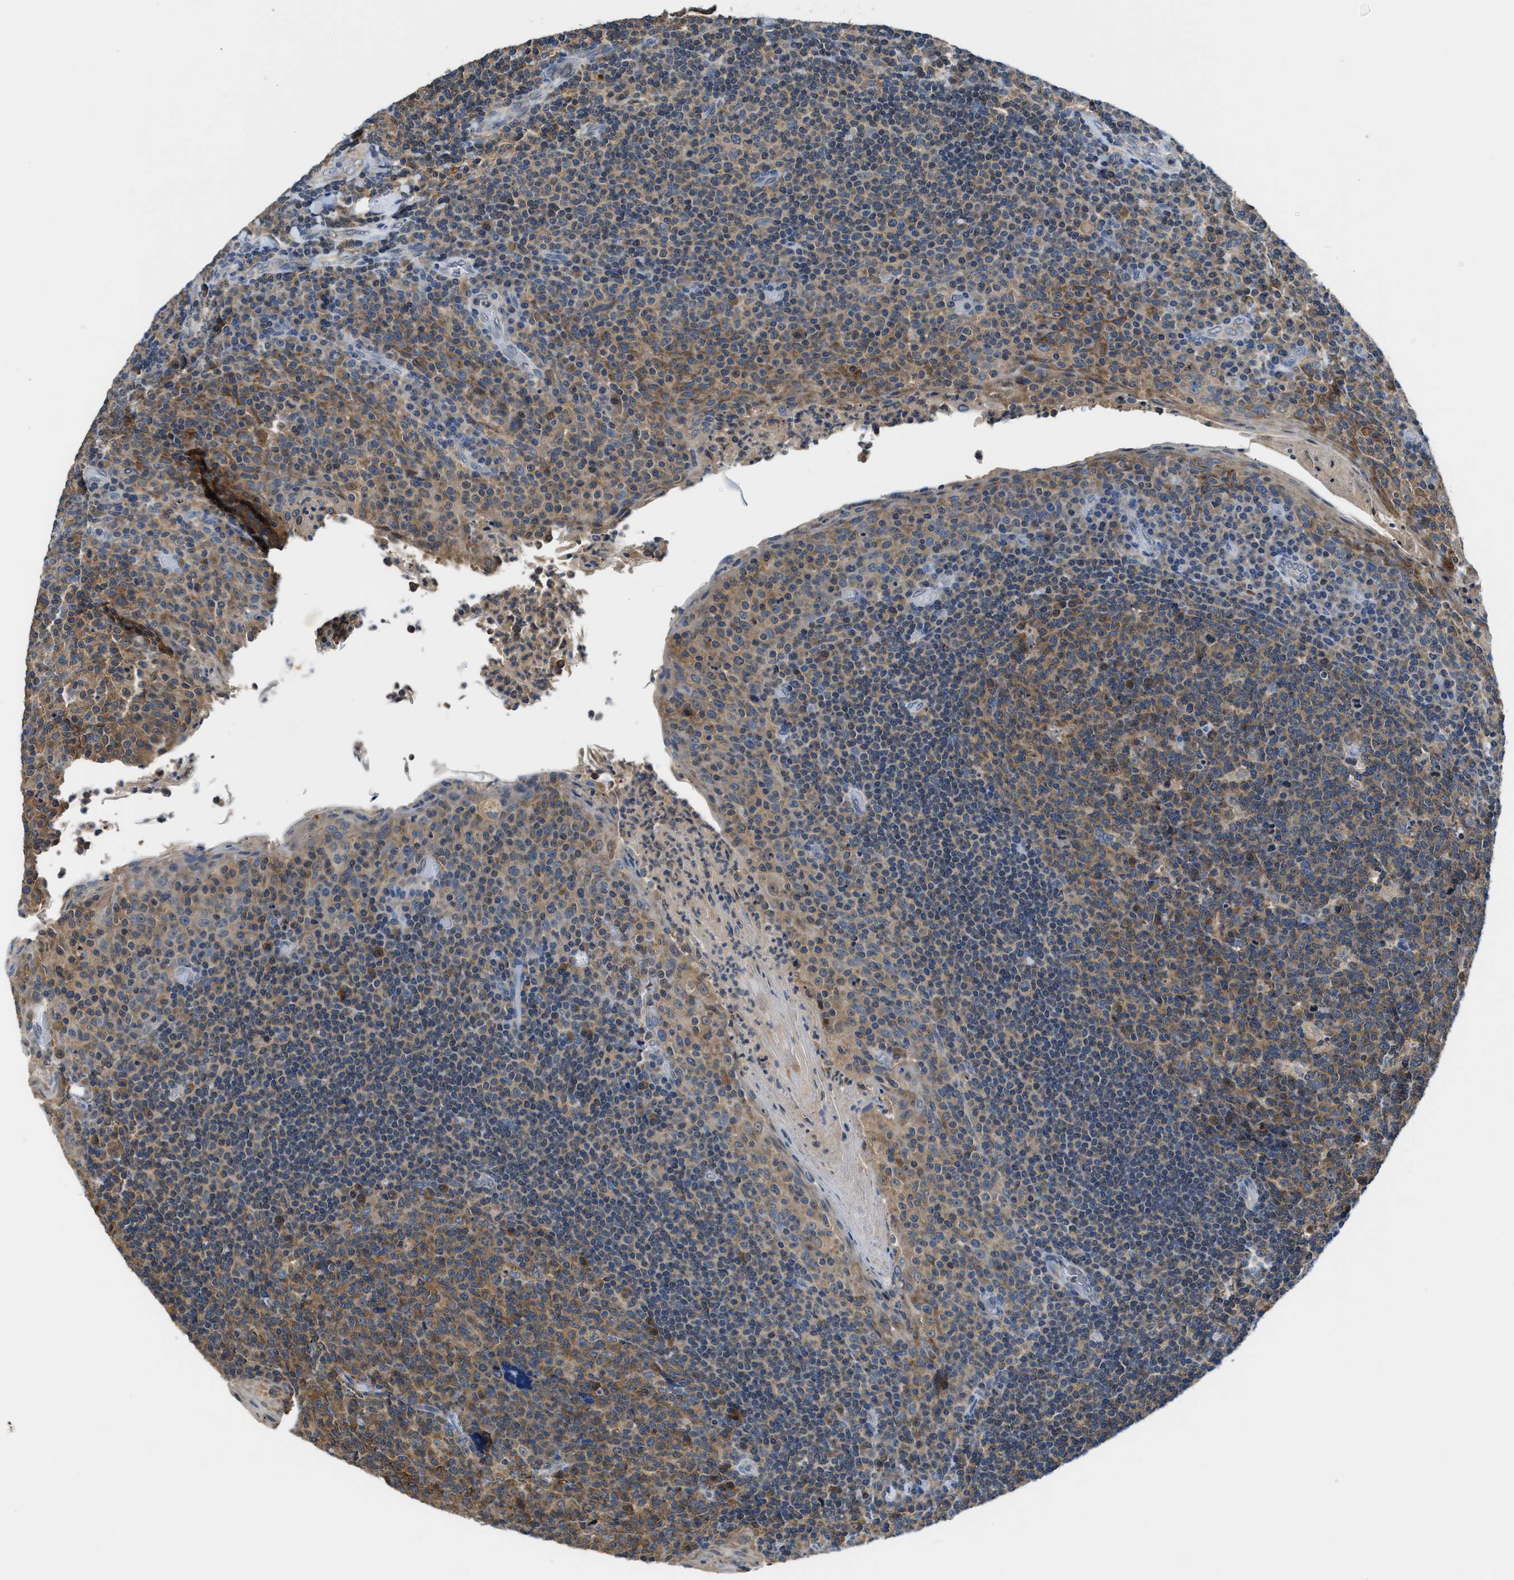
{"staining": {"intensity": "moderate", "quantity": ">75%", "location": "cytoplasmic/membranous"}, "tissue": "tonsil", "cell_type": "Germinal center cells", "image_type": "normal", "snomed": [{"axis": "morphology", "description": "Normal tissue, NOS"}, {"axis": "topography", "description": "Tonsil"}], "caption": "Normal tonsil was stained to show a protein in brown. There is medium levels of moderate cytoplasmic/membranous positivity in about >75% of germinal center cells. (brown staining indicates protein expression, while blue staining denotes nuclei).", "gene": "PAFAH2", "patient": {"sex": "male", "age": 17}}